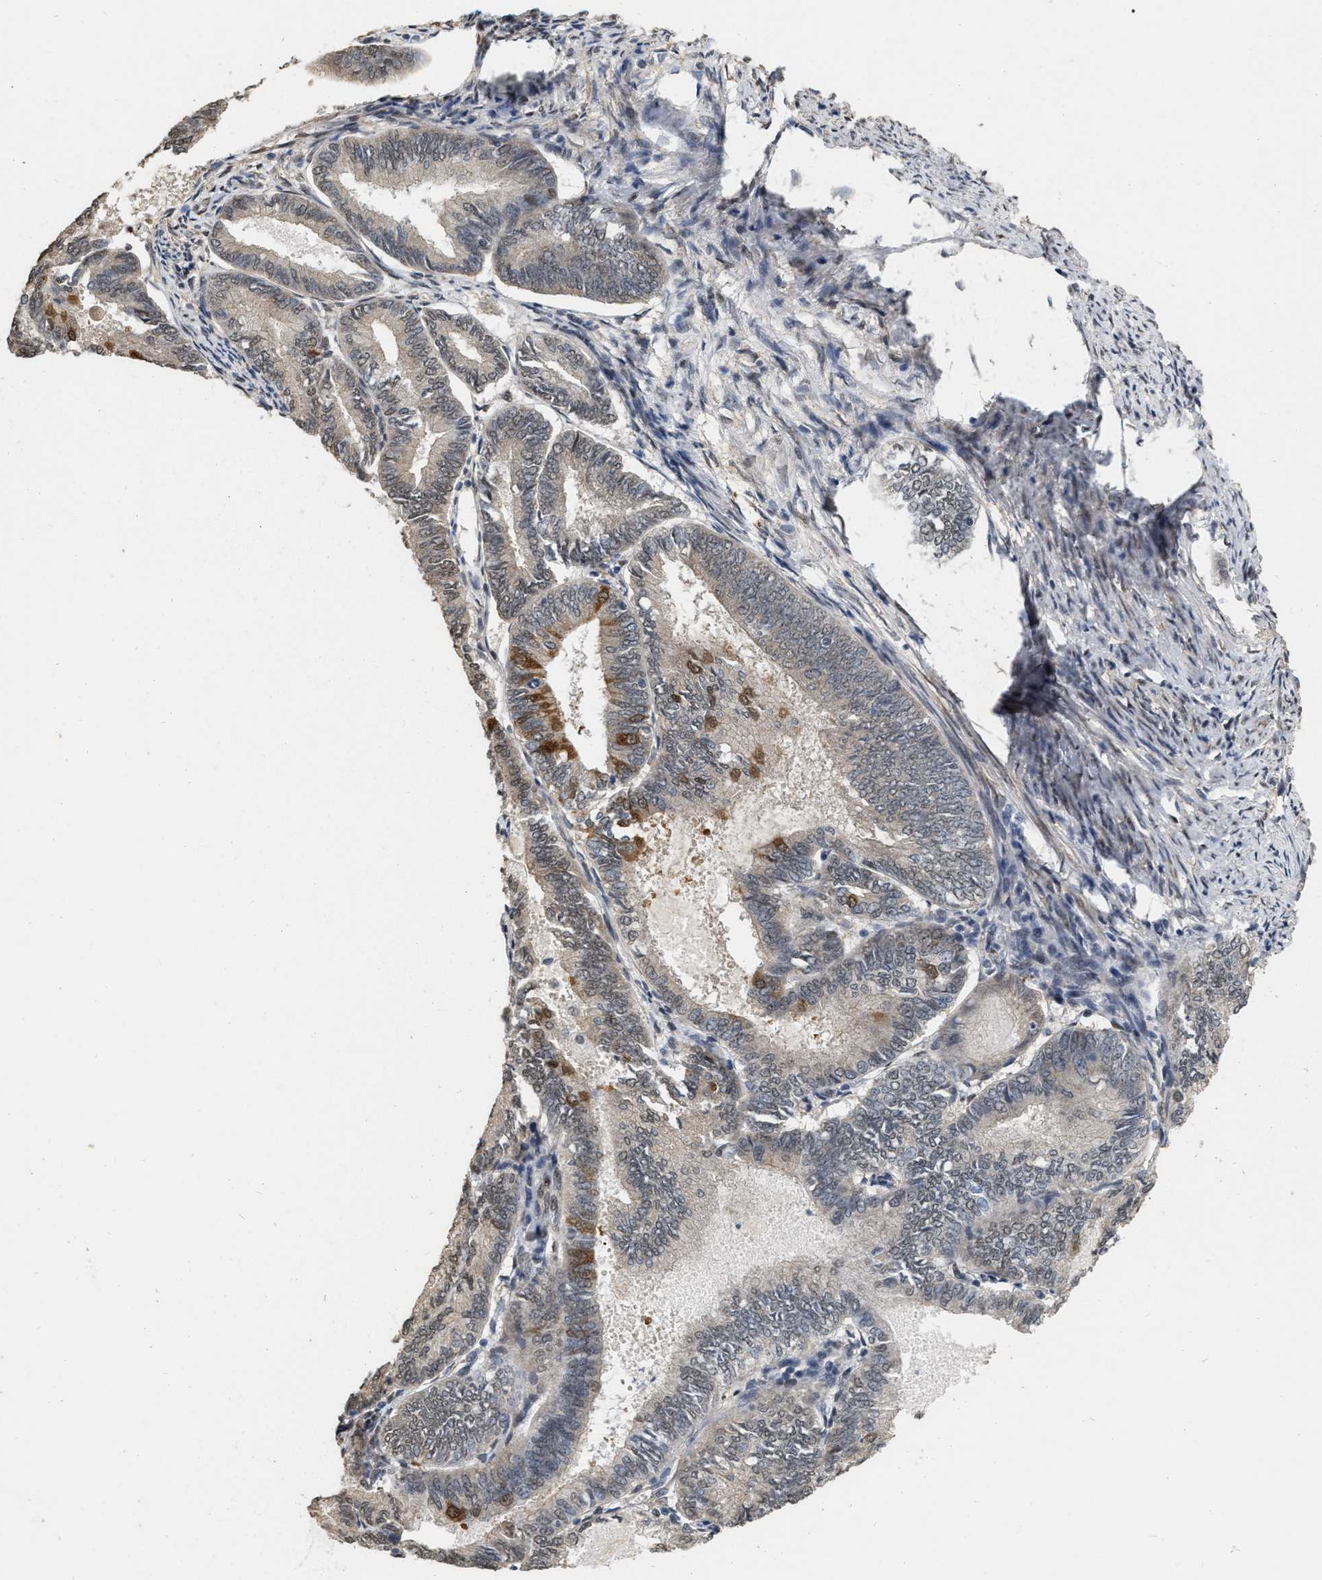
{"staining": {"intensity": "weak", "quantity": "<25%", "location": "cytoplasmic/membranous"}, "tissue": "endometrial cancer", "cell_type": "Tumor cells", "image_type": "cancer", "snomed": [{"axis": "morphology", "description": "Adenocarcinoma, NOS"}, {"axis": "topography", "description": "Endometrium"}], "caption": "This is a histopathology image of IHC staining of endometrial adenocarcinoma, which shows no expression in tumor cells.", "gene": "RUVBL1", "patient": {"sex": "female", "age": 86}}